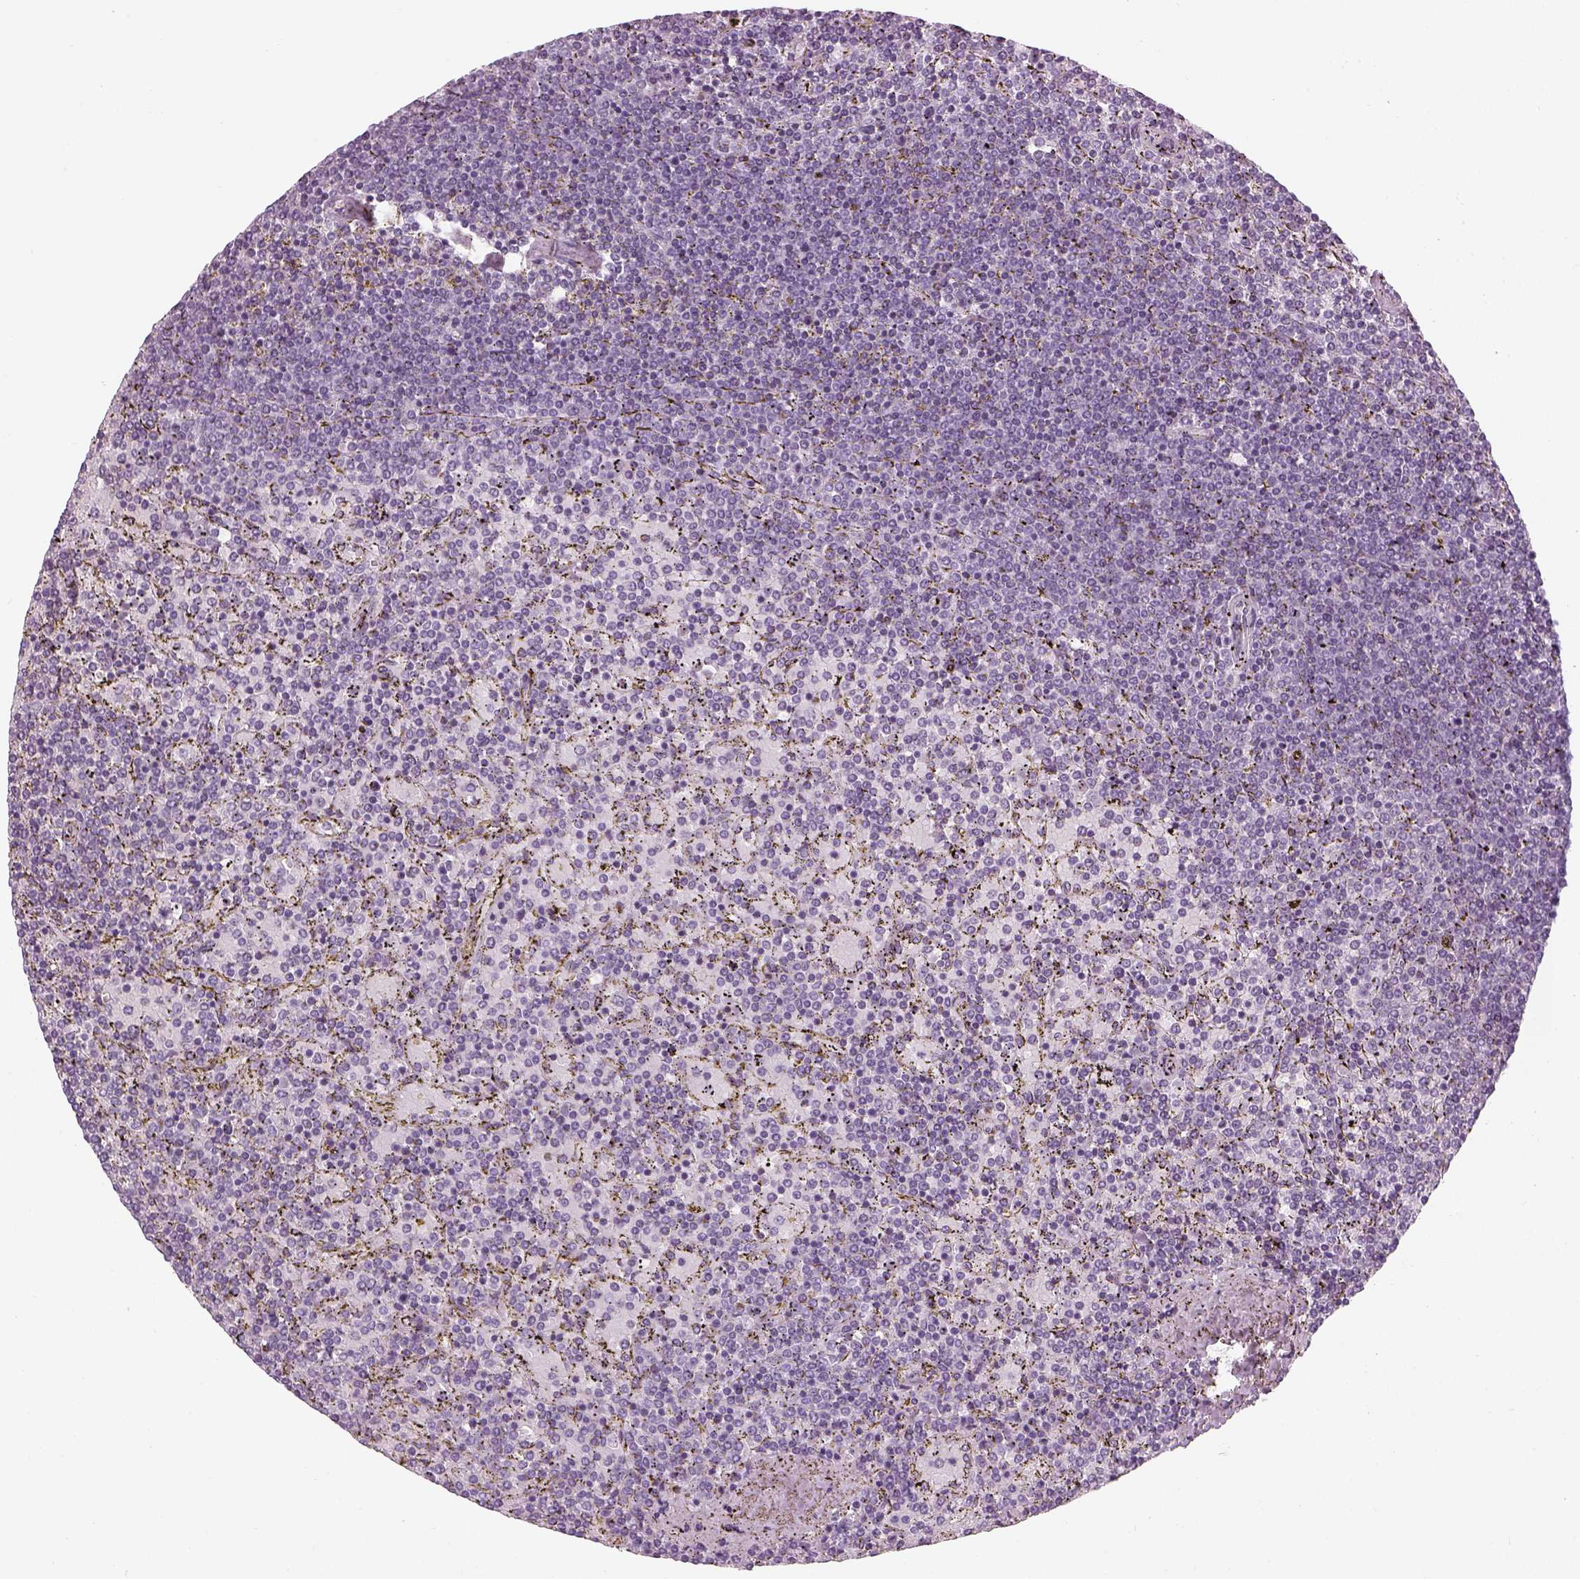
{"staining": {"intensity": "negative", "quantity": "none", "location": "none"}, "tissue": "lymphoma", "cell_type": "Tumor cells", "image_type": "cancer", "snomed": [{"axis": "morphology", "description": "Malignant lymphoma, non-Hodgkin's type, Low grade"}, {"axis": "topography", "description": "Spleen"}], "caption": "A histopathology image of human malignant lymphoma, non-Hodgkin's type (low-grade) is negative for staining in tumor cells.", "gene": "SAG", "patient": {"sex": "female", "age": 77}}